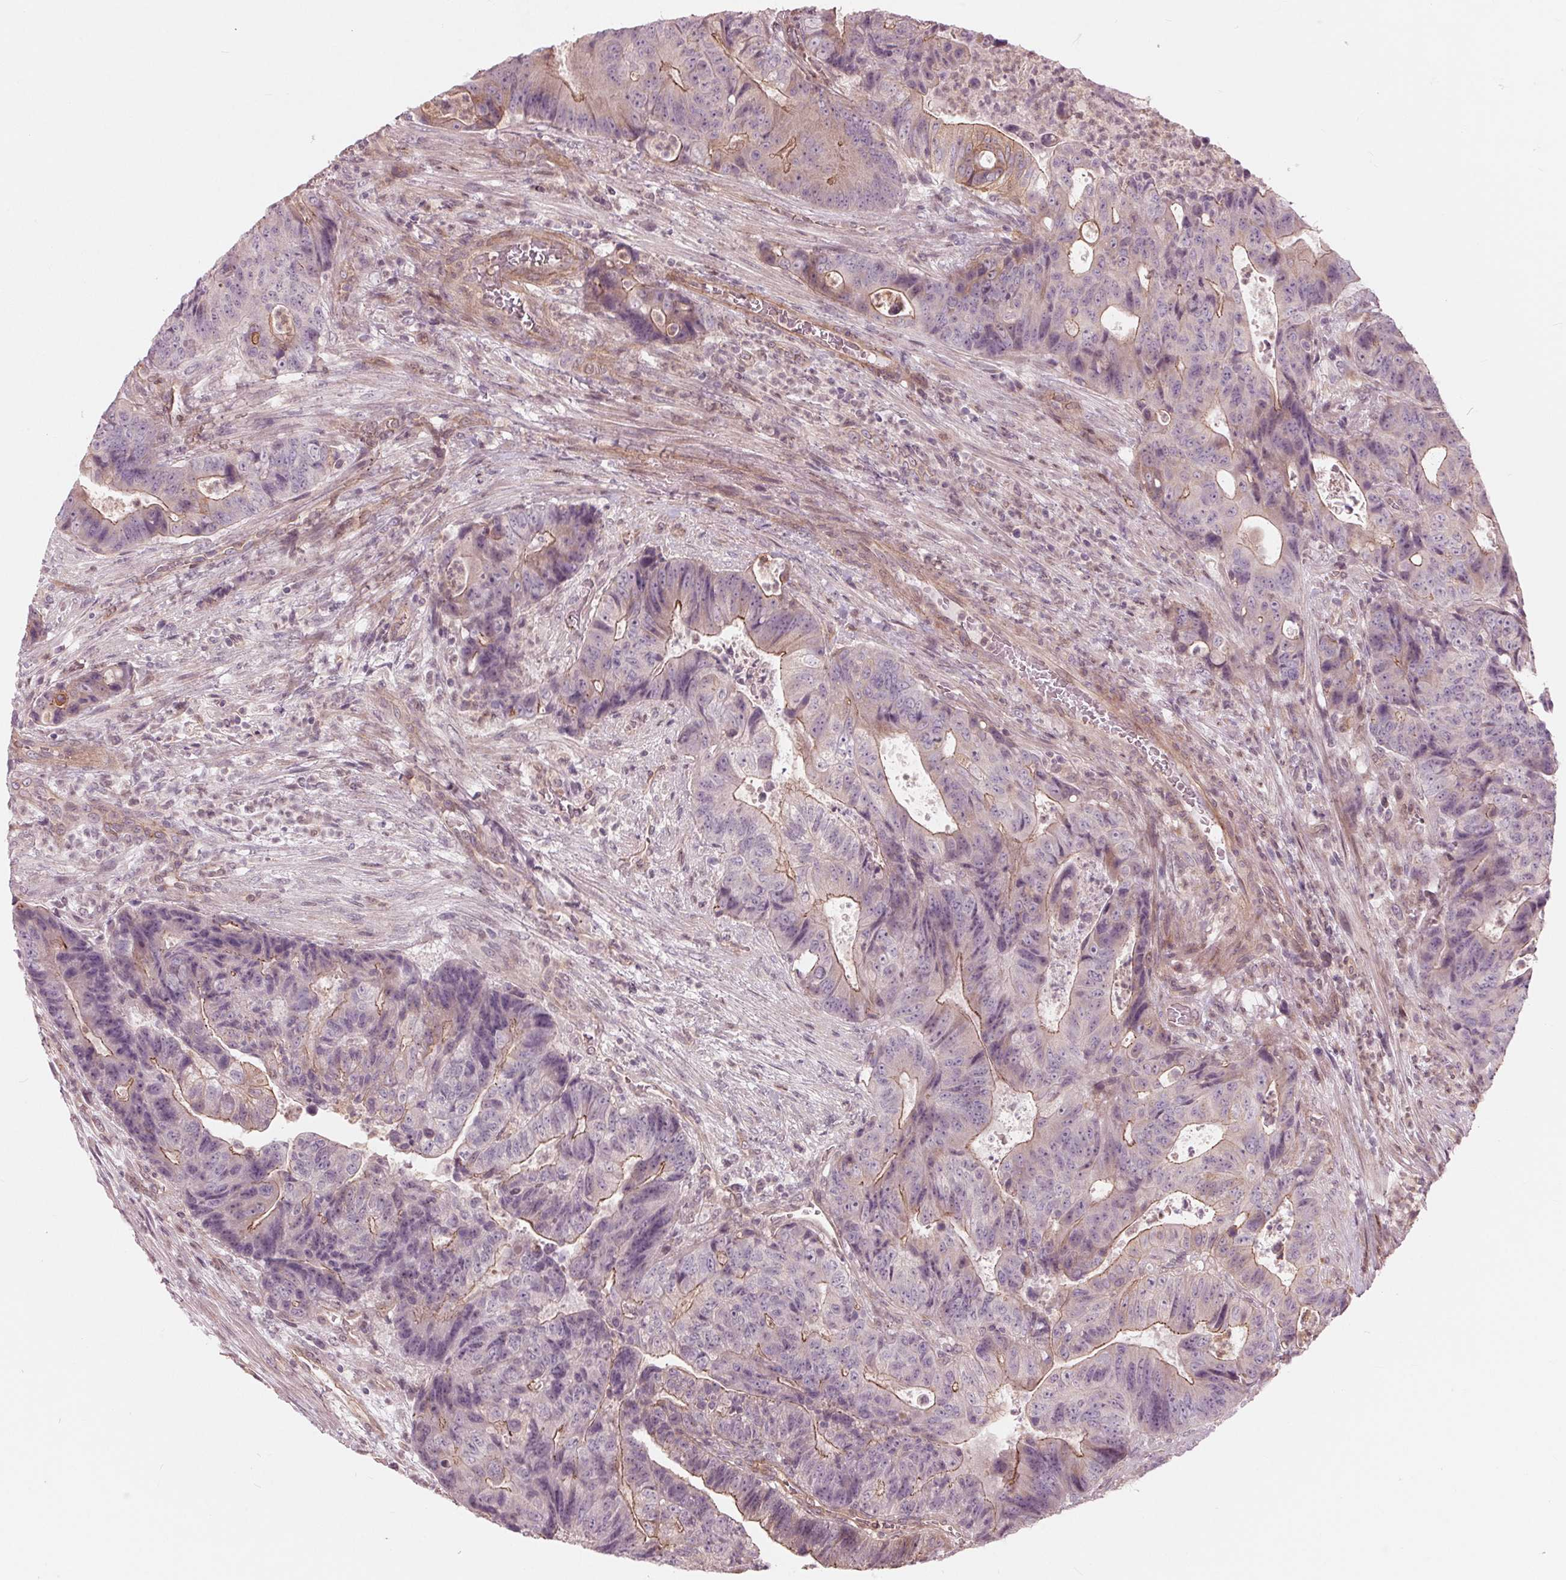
{"staining": {"intensity": "moderate", "quantity": "<25%", "location": "cytoplasmic/membranous"}, "tissue": "colorectal cancer", "cell_type": "Tumor cells", "image_type": "cancer", "snomed": [{"axis": "morphology", "description": "Normal tissue, NOS"}, {"axis": "morphology", "description": "Adenocarcinoma, NOS"}, {"axis": "topography", "description": "Colon"}], "caption": "The histopathology image demonstrates staining of colorectal adenocarcinoma, revealing moderate cytoplasmic/membranous protein expression (brown color) within tumor cells. (Stains: DAB in brown, nuclei in blue, Microscopy: brightfield microscopy at high magnification).", "gene": "TXNIP", "patient": {"sex": "female", "age": 48}}